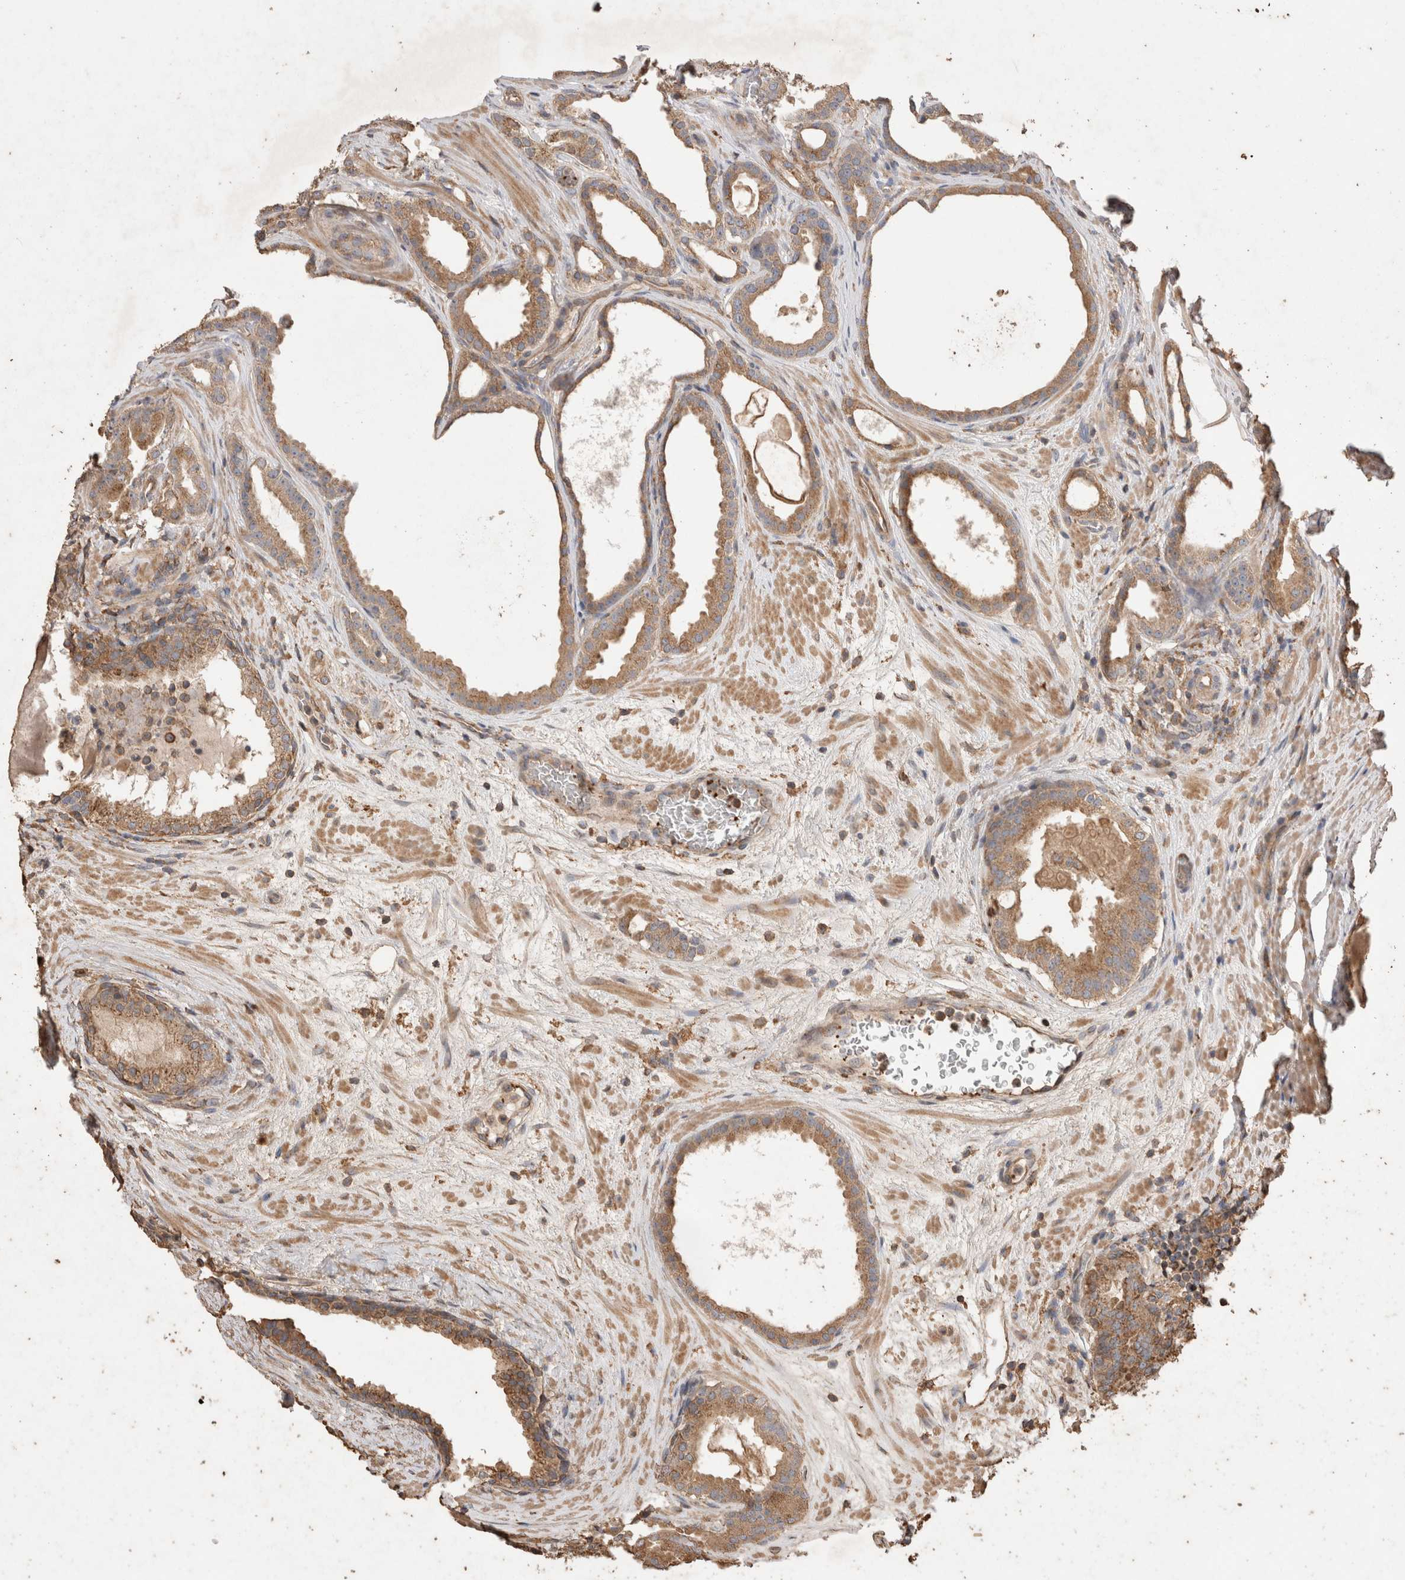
{"staining": {"intensity": "moderate", "quantity": ">75%", "location": "cytoplasmic/membranous"}, "tissue": "prostate cancer", "cell_type": "Tumor cells", "image_type": "cancer", "snomed": [{"axis": "morphology", "description": "Adenocarcinoma, High grade"}, {"axis": "topography", "description": "Prostate"}], "caption": "Immunohistochemical staining of prostate cancer (high-grade adenocarcinoma) reveals medium levels of moderate cytoplasmic/membranous expression in approximately >75% of tumor cells.", "gene": "SNX31", "patient": {"sex": "male", "age": 60}}